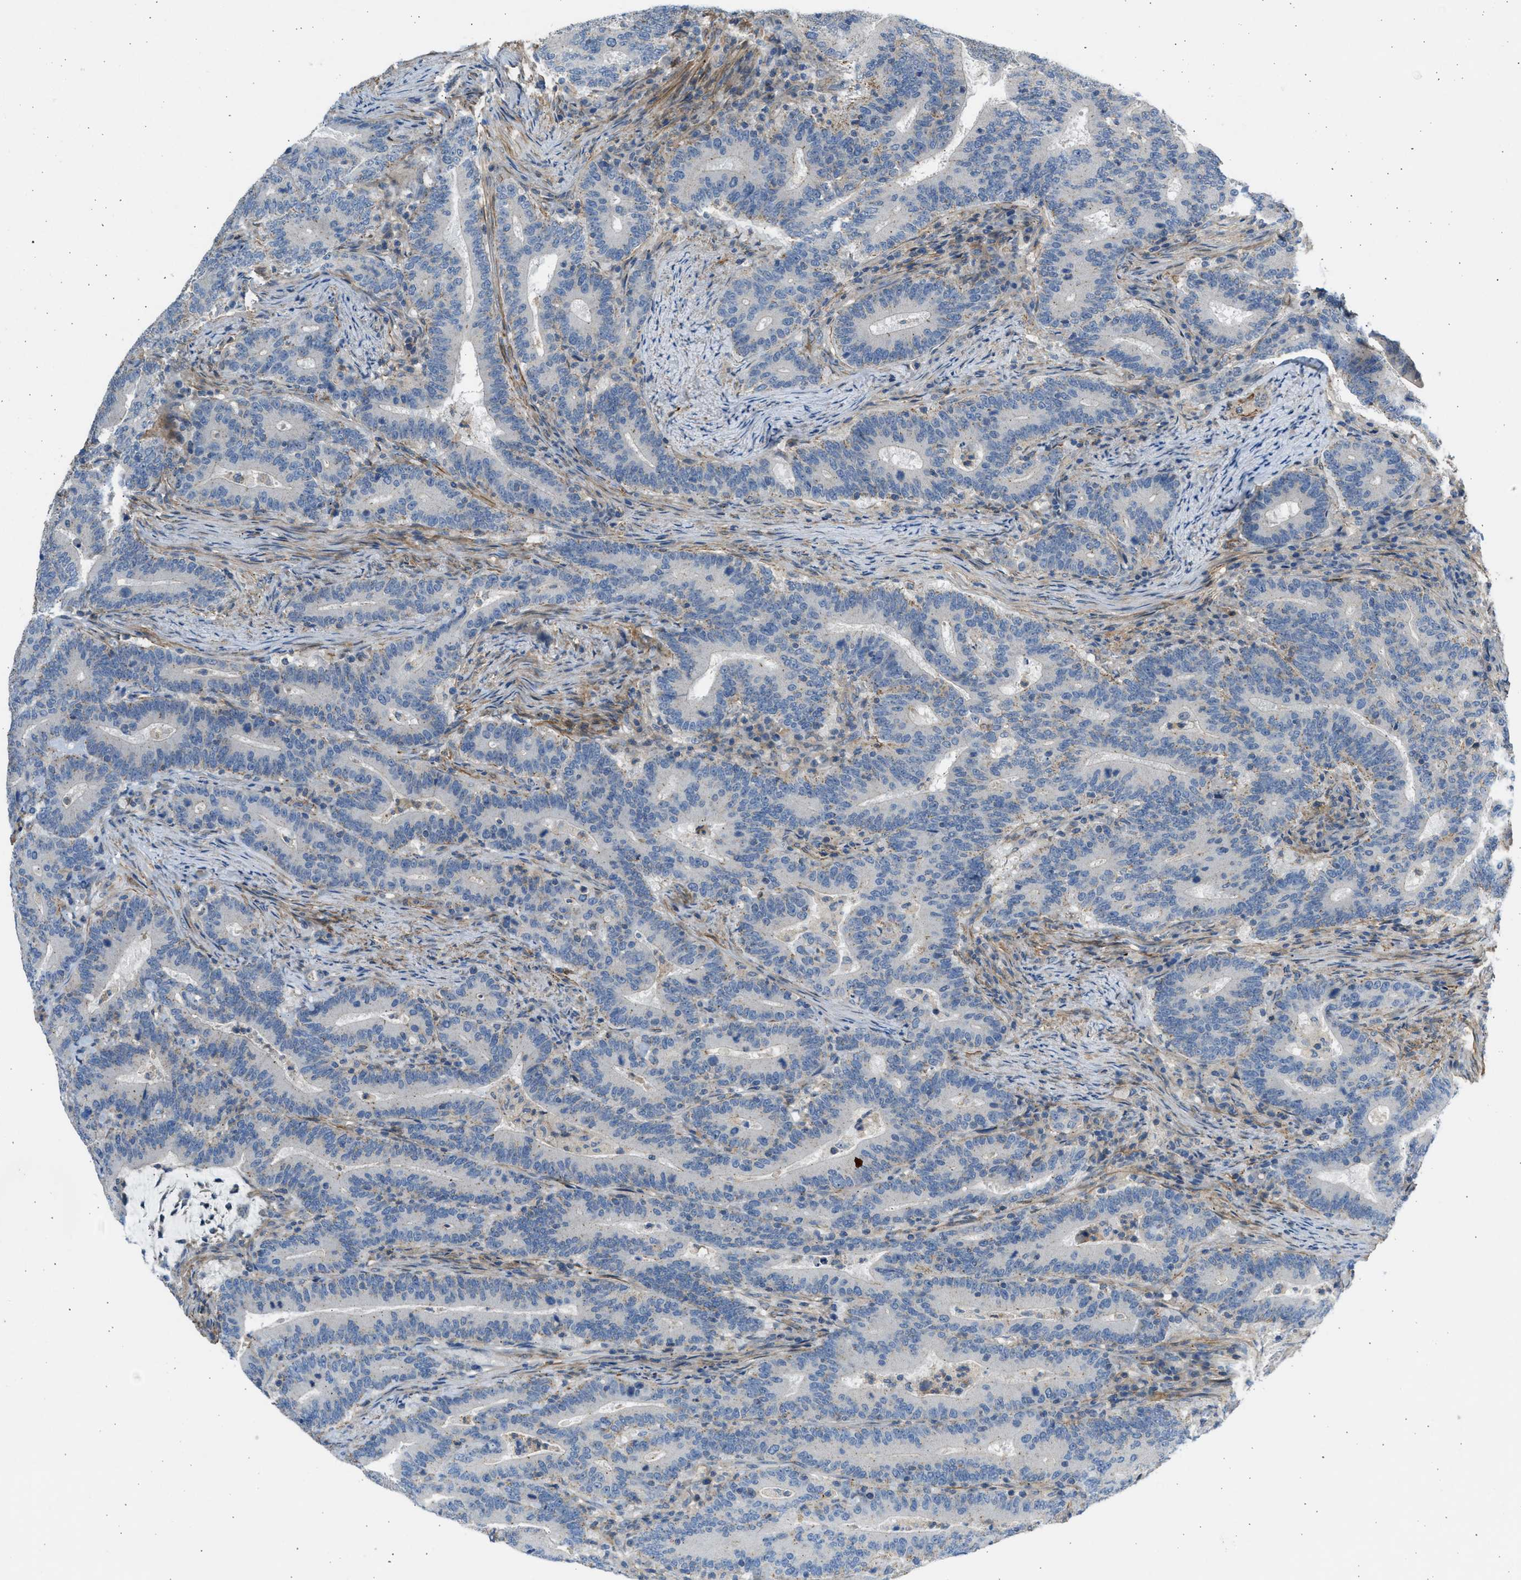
{"staining": {"intensity": "negative", "quantity": "none", "location": "none"}, "tissue": "colorectal cancer", "cell_type": "Tumor cells", "image_type": "cancer", "snomed": [{"axis": "morphology", "description": "Adenocarcinoma, NOS"}, {"axis": "topography", "description": "Colon"}], "caption": "Tumor cells are negative for brown protein staining in colorectal cancer. (Immunohistochemistry, brightfield microscopy, high magnification).", "gene": "PCNX3", "patient": {"sex": "female", "age": 66}}